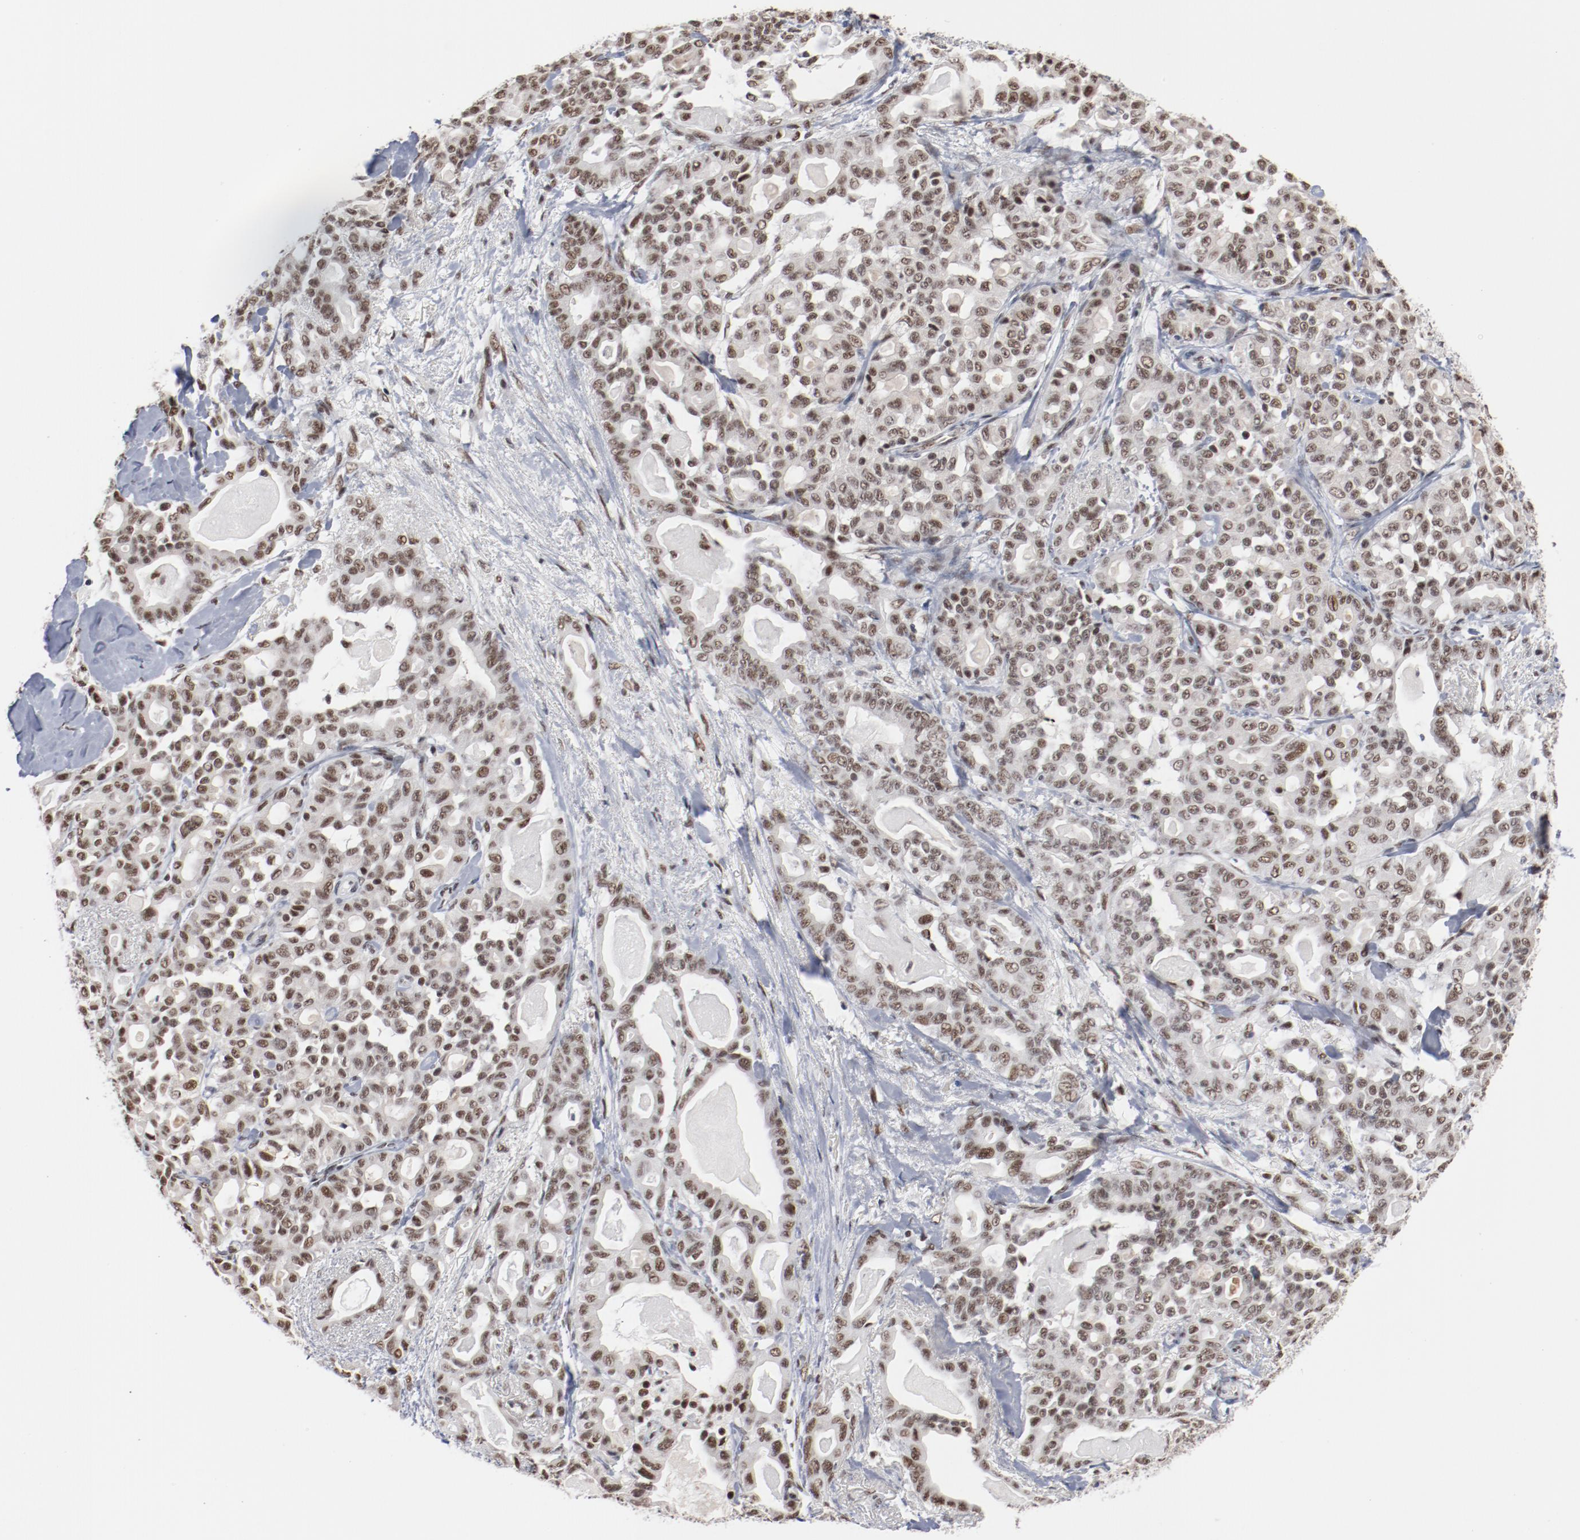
{"staining": {"intensity": "moderate", "quantity": ">75%", "location": "nuclear"}, "tissue": "pancreatic cancer", "cell_type": "Tumor cells", "image_type": "cancer", "snomed": [{"axis": "morphology", "description": "Adenocarcinoma, NOS"}, {"axis": "topography", "description": "Pancreas"}], "caption": "High-magnification brightfield microscopy of pancreatic cancer (adenocarcinoma) stained with DAB (brown) and counterstained with hematoxylin (blue). tumor cells exhibit moderate nuclear positivity is present in approximately>75% of cells.", "gene": "BUB3", "patient": {"sex": "male", "age": 63}}